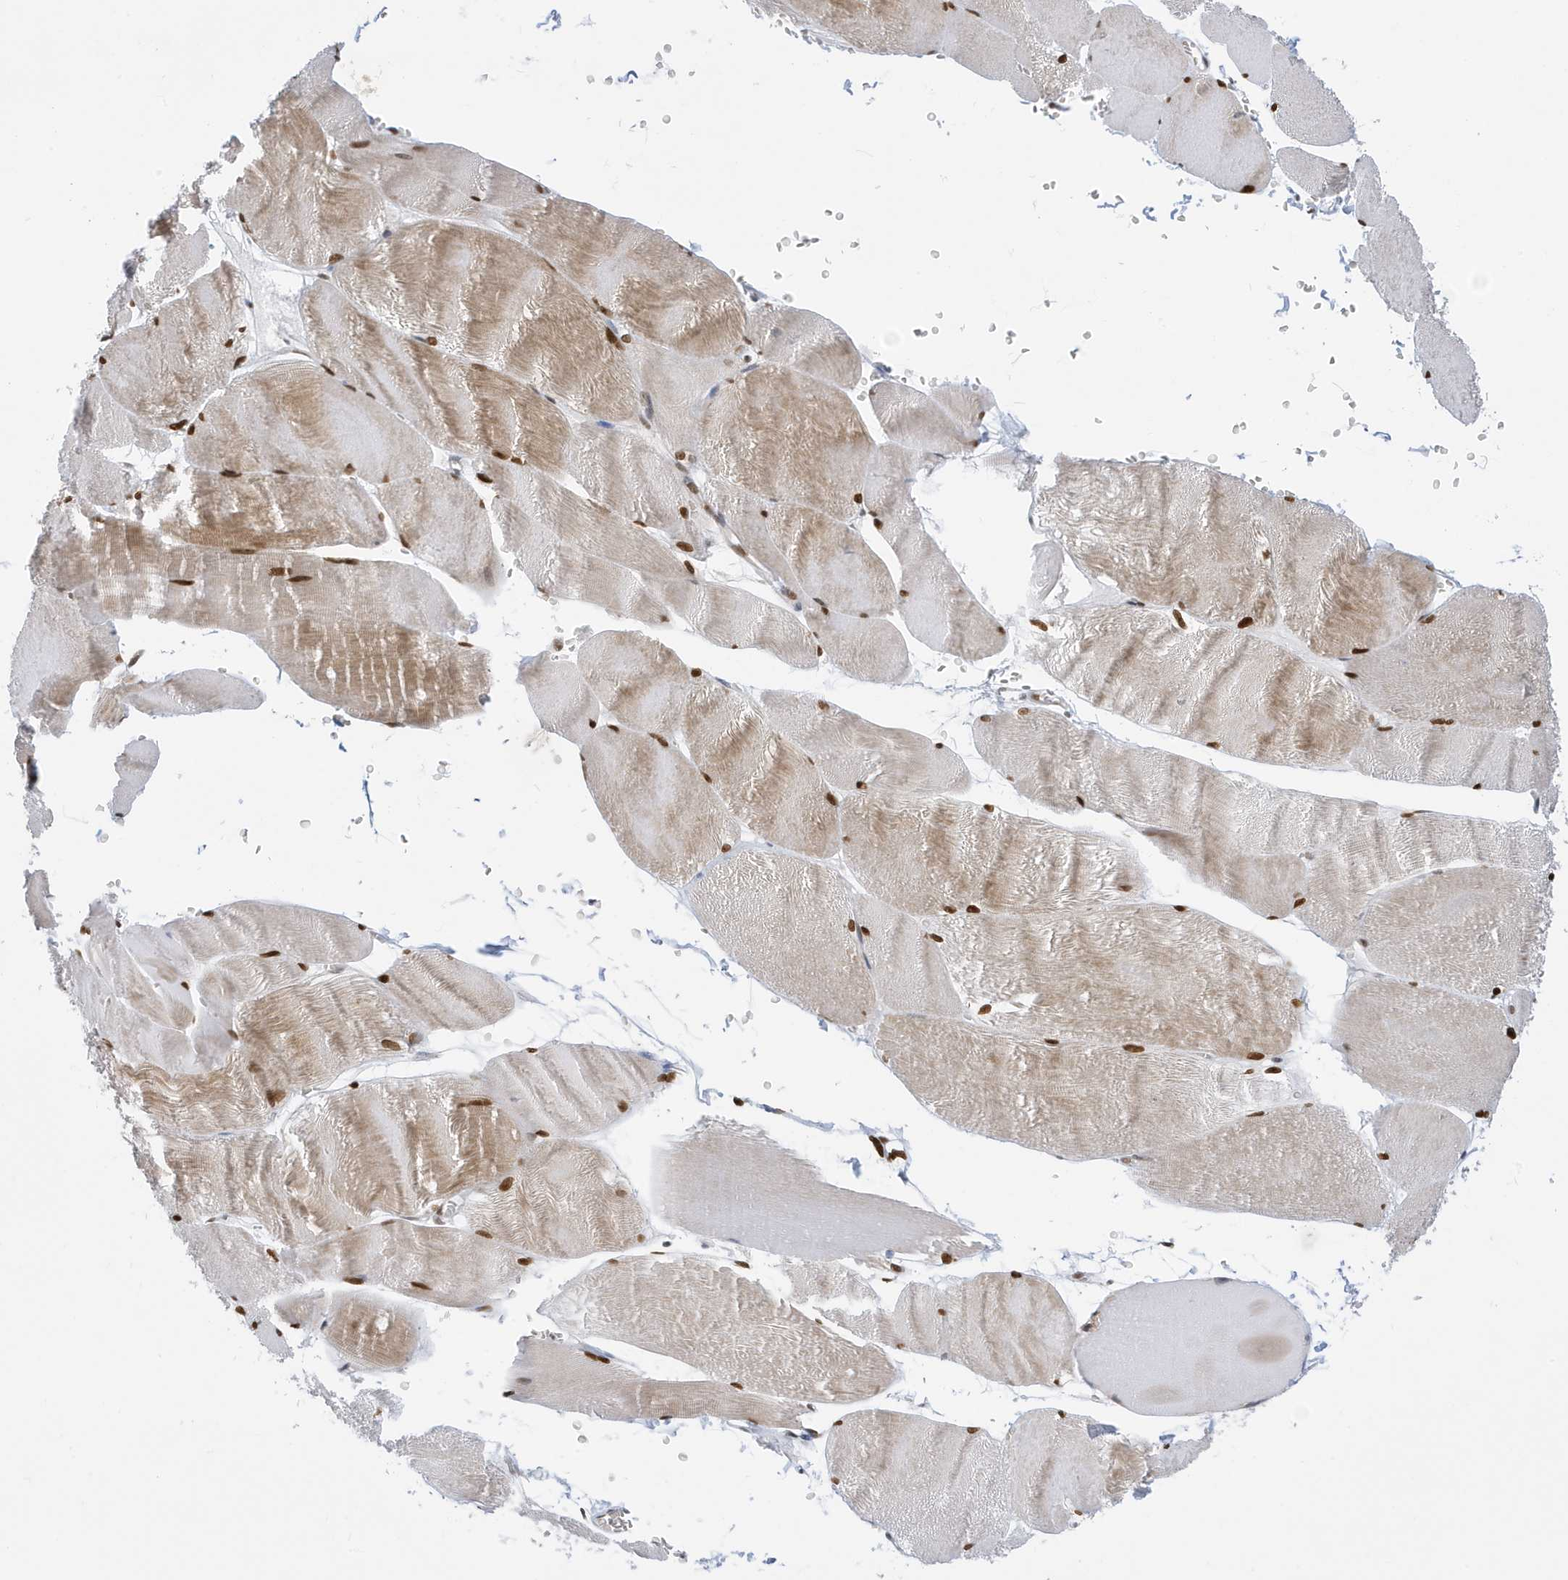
{"staining": {"intensity": "strong", "quantity": ">75%", "location": "nuclear"}, "tissue": "skeletal muscle", "cell_type": "Myocytes", "image_type": "normal", "snomed": [{"axis": "morphology", "description": "Normal tissue, NOS"}, {"axis": "morphology", "description": "Basal cell carcinoma"}, {"axis": "topography", "description": "Skeletal muscle"}], "caption": "A high amount of strong nuclear staining is present in approximately >75% of myocytes in unremarkable skeletal muscle. (Brightfield microscopy of DAB IHC at high magnification).", "gene": "PCYT1A", "patient": {"sex": "female", "age": 64}}